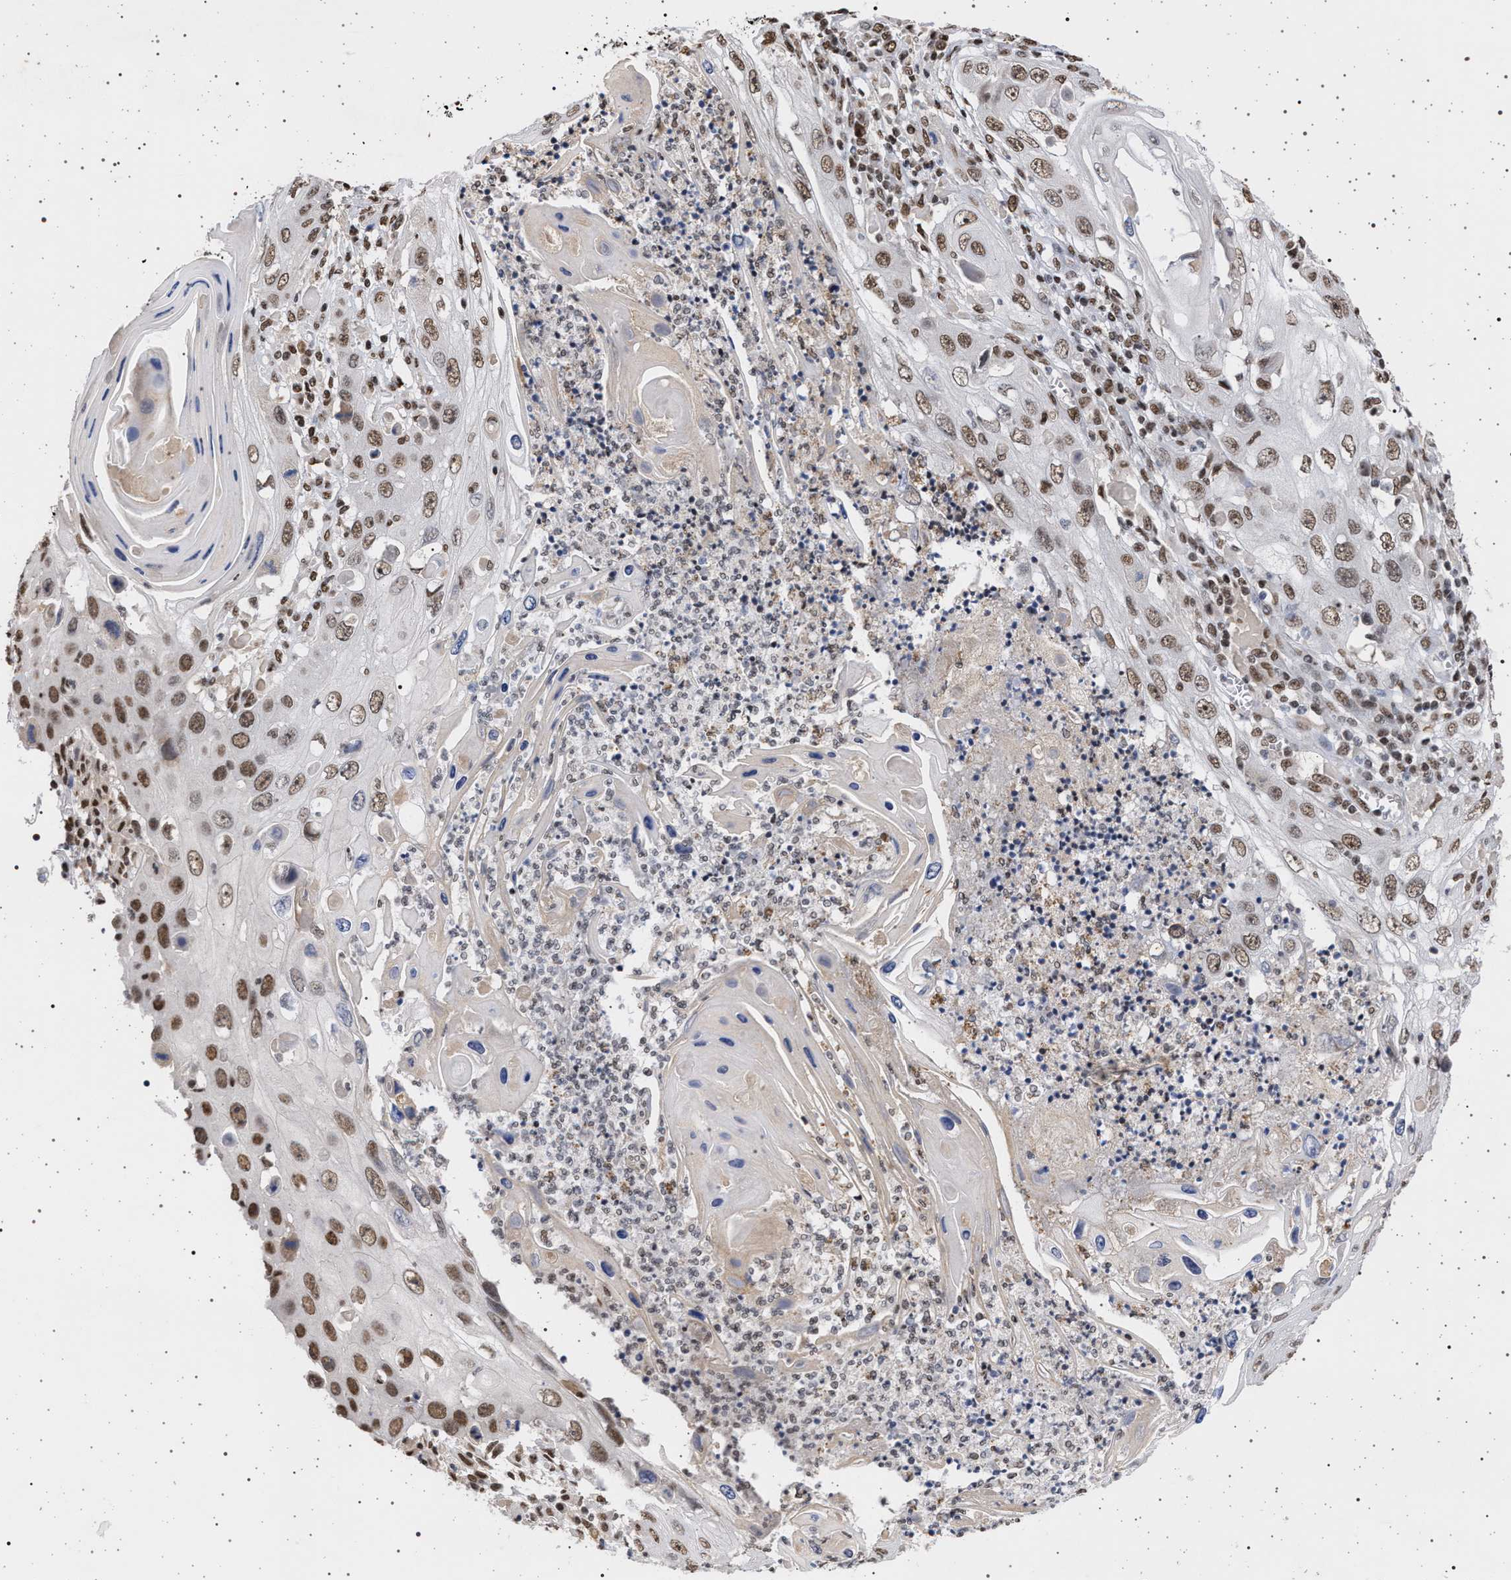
{"staining": {"intensity": "moderate", "quantity": ">75%", "location": "nuclear"}, "tissue": "skin cancer", "cell_type": "Tumor cells", "image_type": "cancer", "snomed": [{"axis": "morphology", "description": "Squamous cell carcinoma, NOS"}, {"axis": "topography", "description": "Skin"}], "caption": "Protein staining of skin squamous cell carcinoma tissue exhibits moderate nuclear positivity in about >75% of tumor cells.", "gene": "PHF12", "patient": {"sex": "male", "age": 55}}